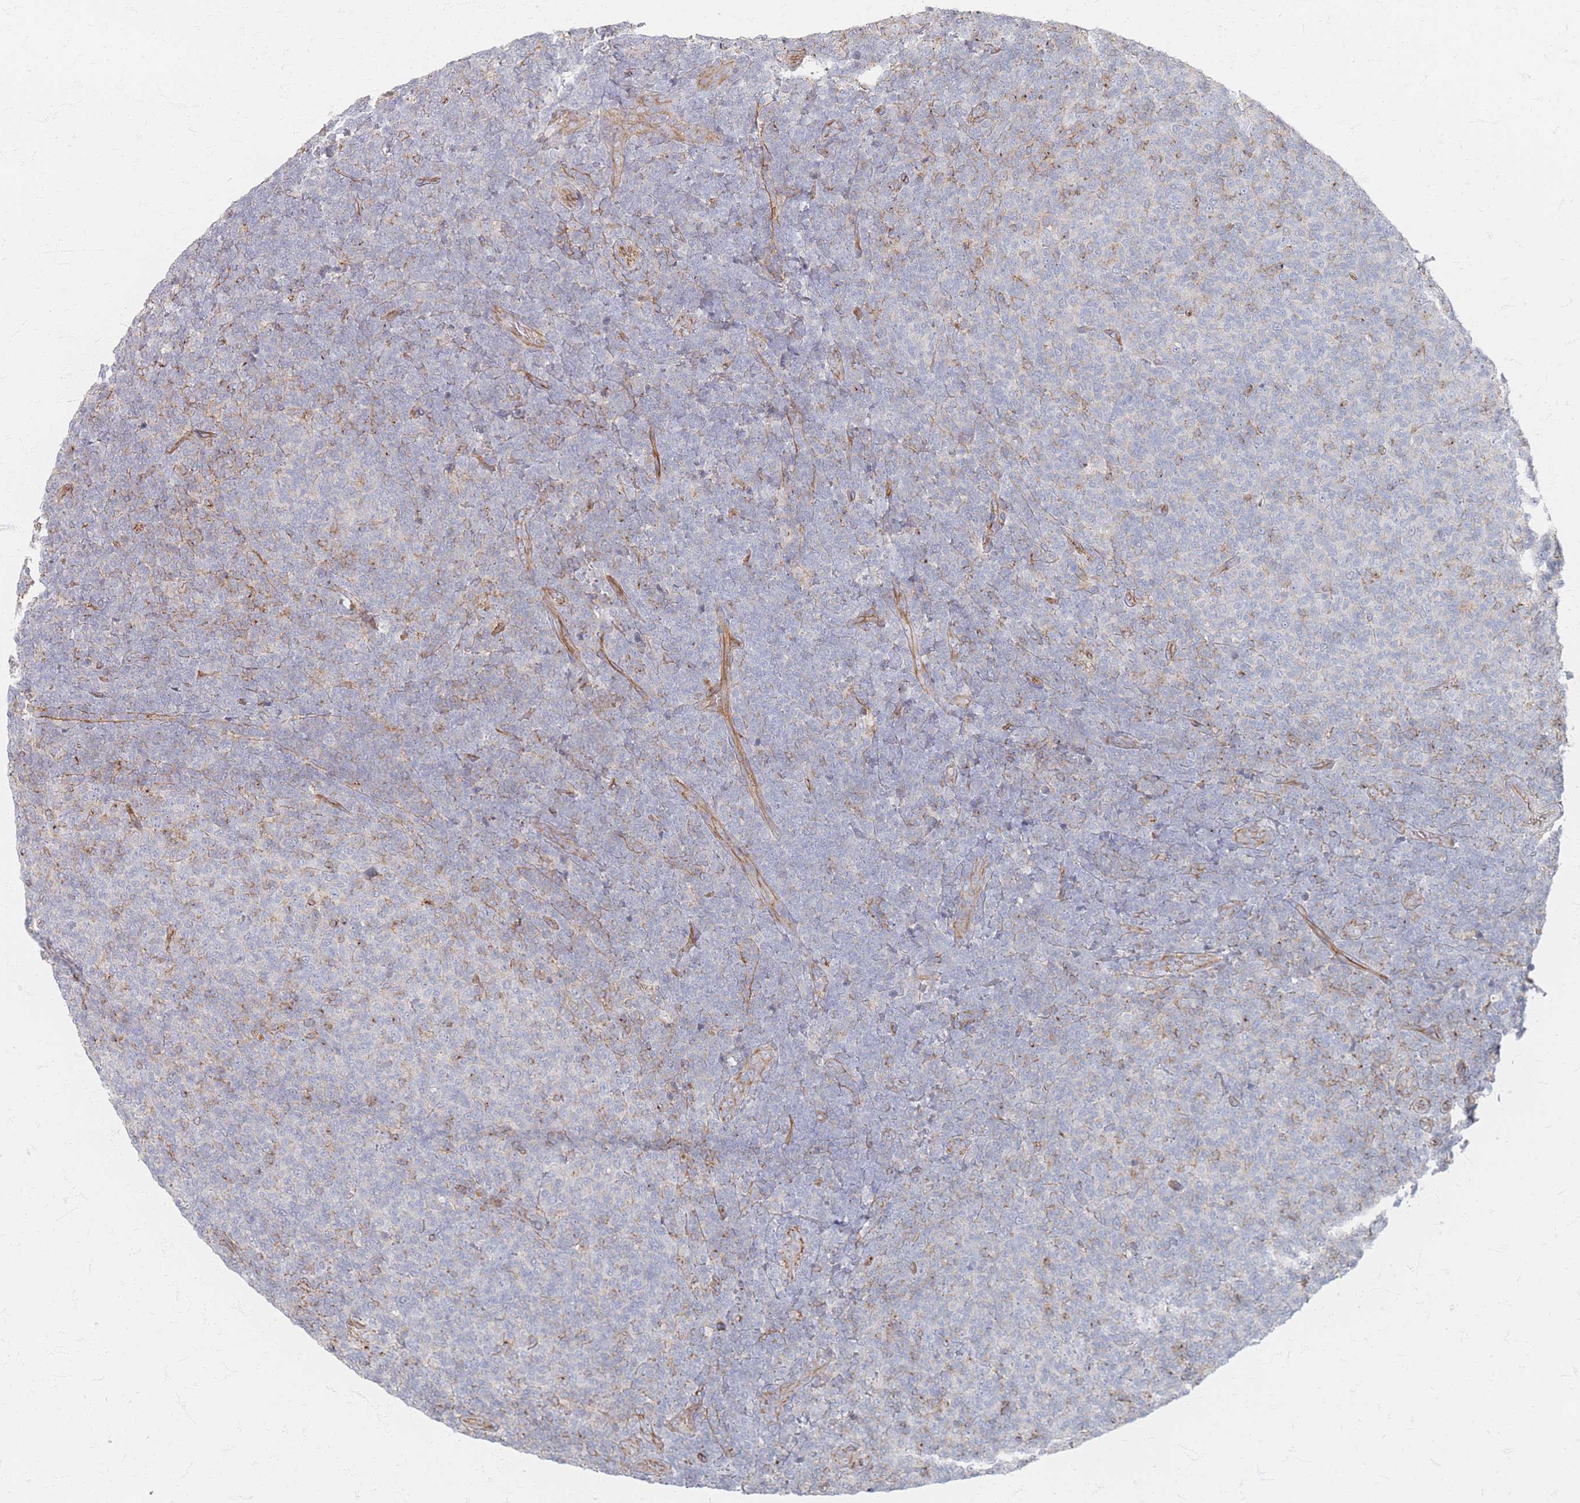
{"staining": {"intensity": "negative", "quantity": "none", "location": "none"}, "tissue": "lymphoma", "cell_type": "Tumor cells", "image_type": "cancer", "snomed": [{"axis": "morphology", "description": "Malignant lymphoma, non-Hodgkin's type, Low grade"}, {"axis": "topography", "description": "Lymph node"}], "caption": "Tumor cells show no significant protein staining in lymphoma.", "gene": "GNB1", "patient": {"sex": "male", "age": 66}}